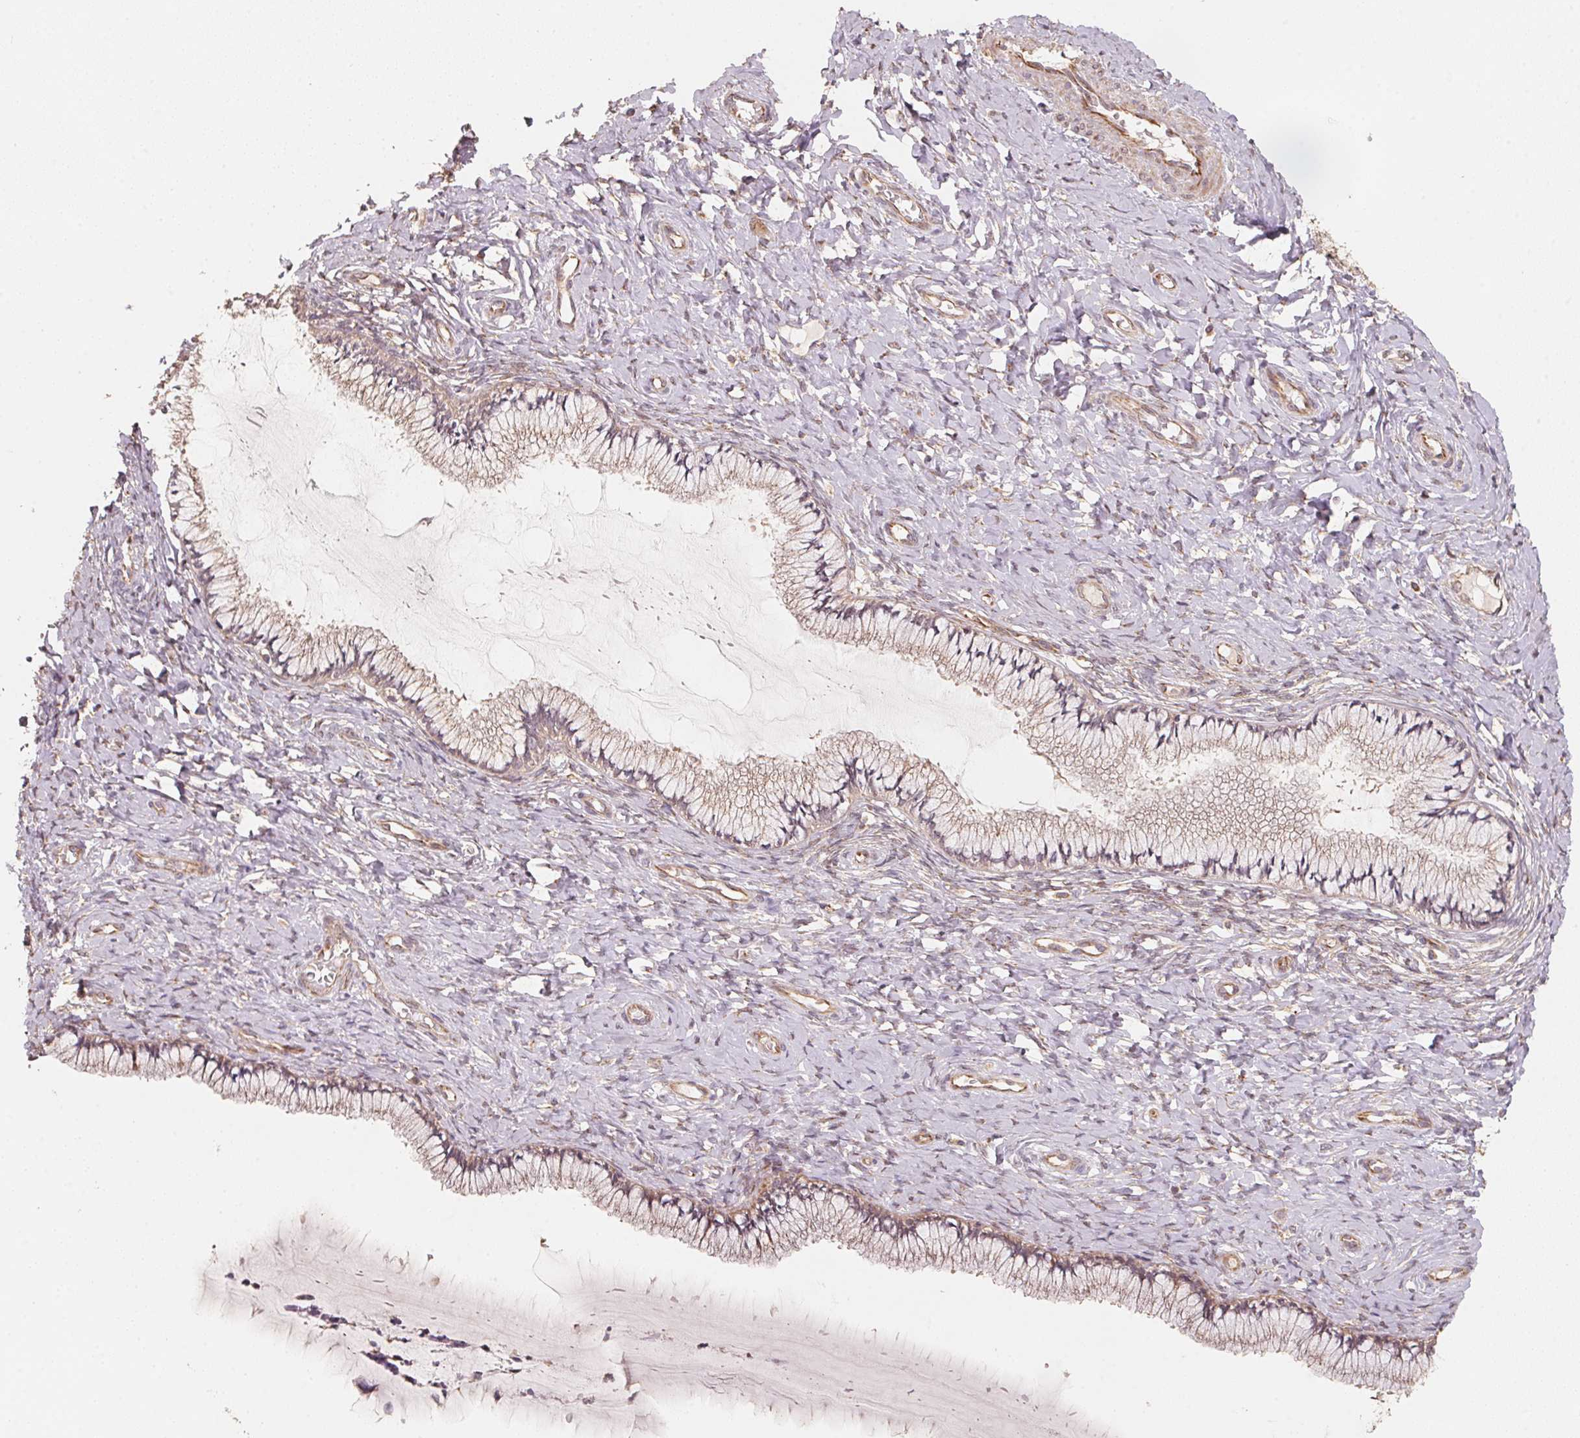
{"staining": {"intensity": "moderate", "quantity": "25%-75%", "location": "cytoplasmic/membranous"}, "tissue": "cervix", "cell_type": "Glandular cells", "image_type": "normal", "snomed": [{"axis": "morphology", "description": "Normal tissue, NOS"}, {"axis": "topography", "description": "Cervix"}], "caption": "Immunohistochemical staining of normal cervix exhibits moderate cytoplasmic/membranous protein expression in about 25%-75% of glandular cells. (brown staining indicates protein expression, while blue staining denotes nuclei).", "gene": "TSPAN12", "patient": {"sex": "female", "age": 37}}